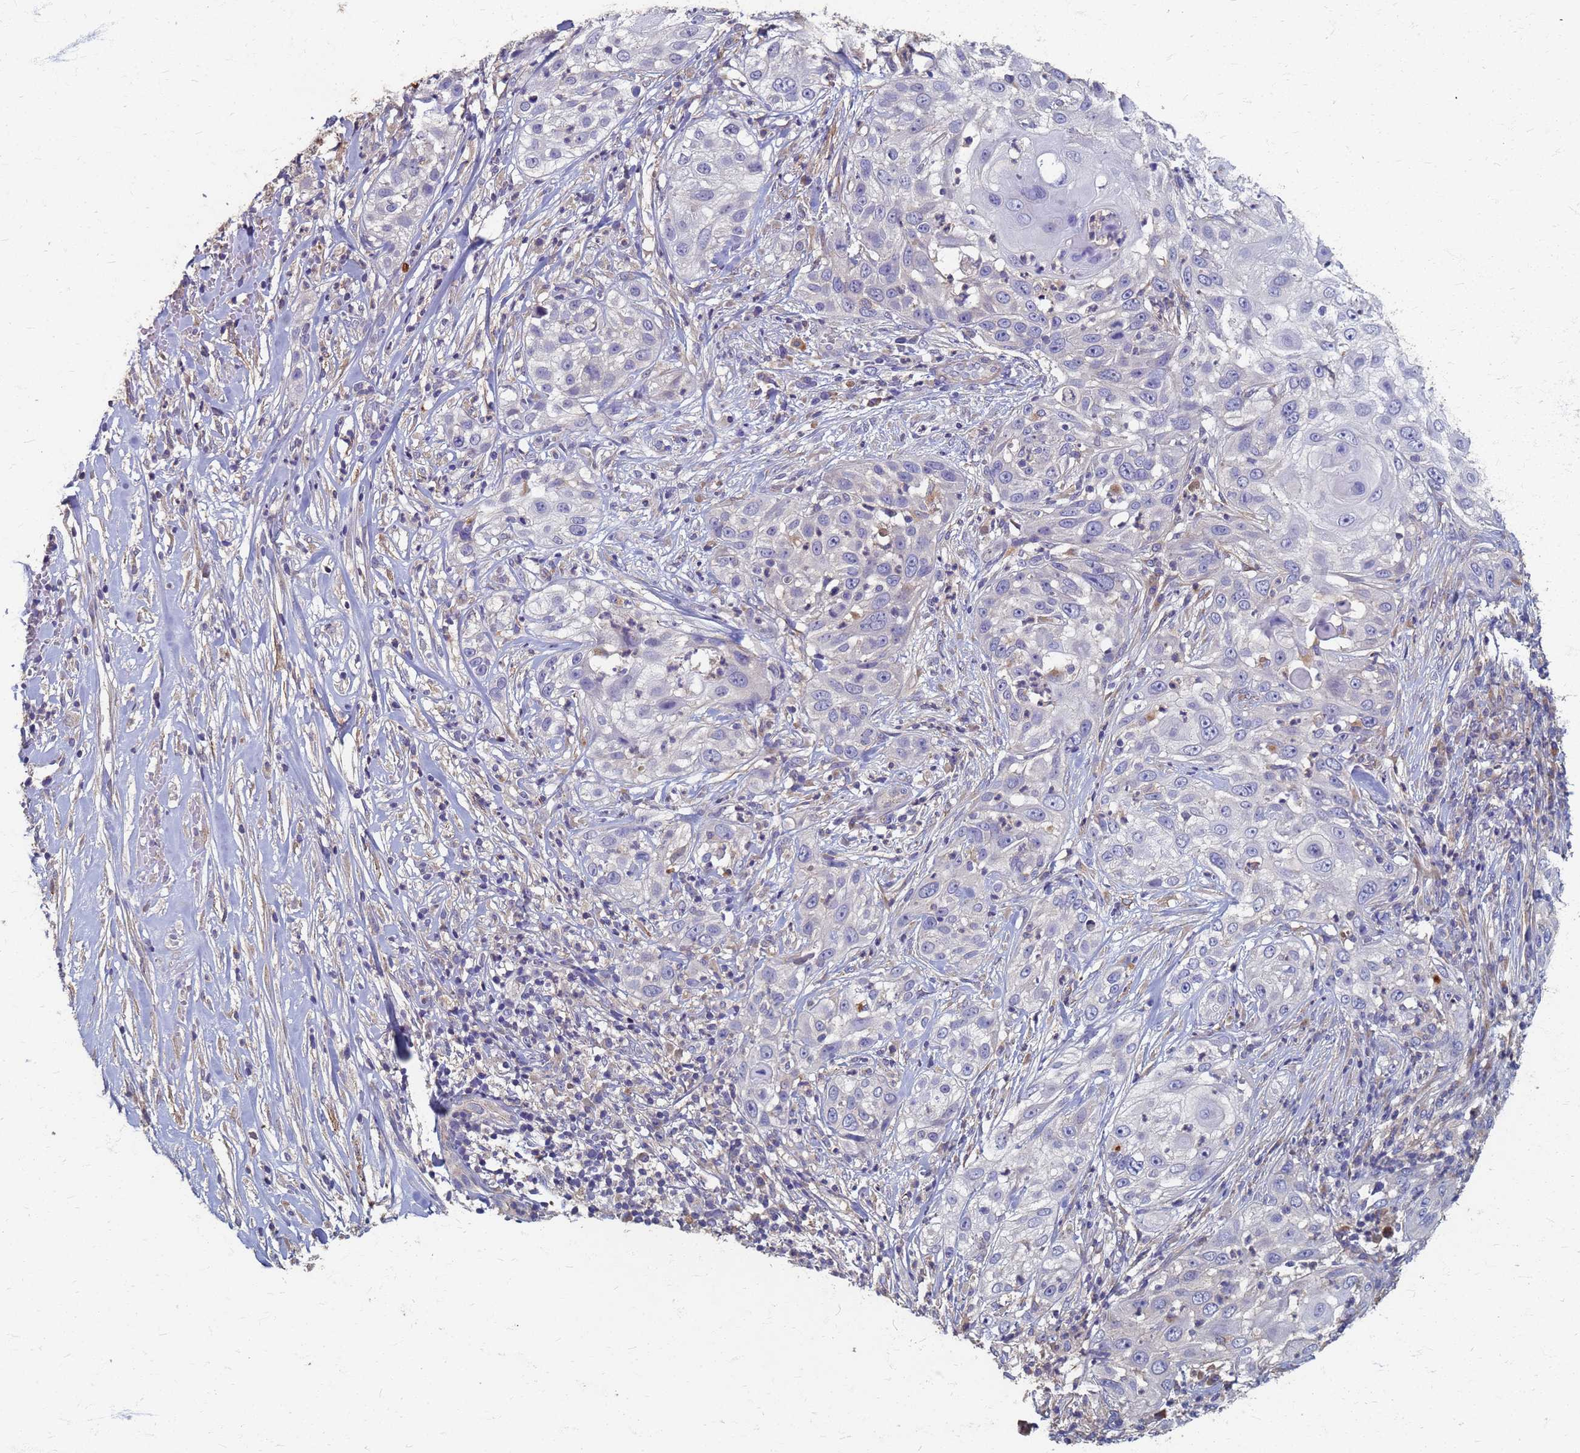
{"staining": {"intensity": "negative", "quantity": "none", "location": "none"}, "tissue": "skin cancer", "cell_type": "Tumor cells", "image_type": "cancer", "snomed": [{"axis": "morphology", "description": "Squamous cell carcinoma, NOS"}, {"axis": "topography", "description": "Skin"}], "caption": "Tumor cells show no significant protein expression in squamous cell carcinoma (skin).", "gene": "KRCC1", "patient": {"sex": "female", "age": 44}}